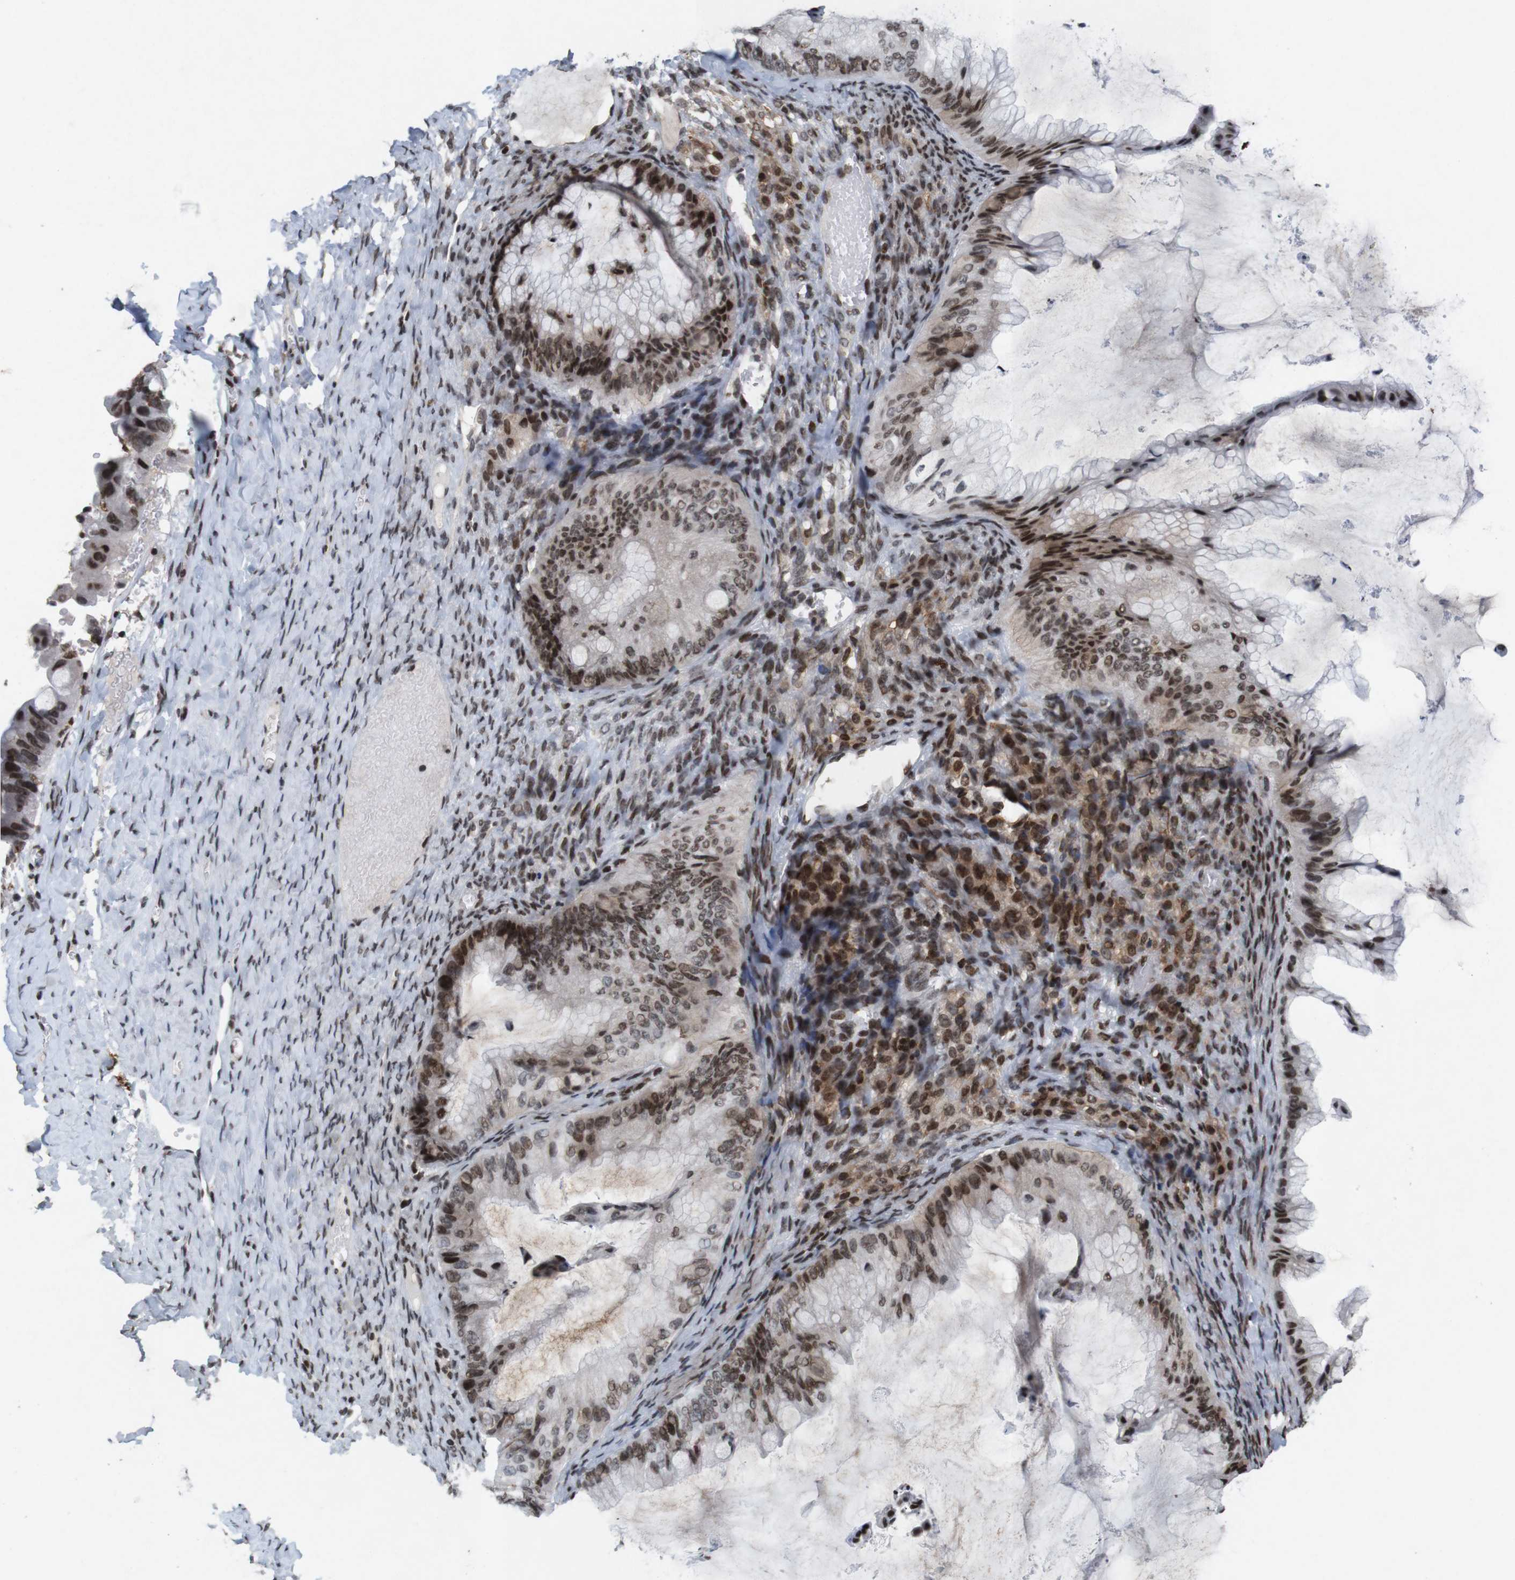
{"staining": {"intensity": "moderate", "quantity": ">75%", "location": "nuclear"}, "tissue": "ovarian cancer", "cell_type": "Tumor cells", "image_type": "cancer", "snomed": [{"axis": "morphology", "description": "Cystadenocarcinoma, mucinous, NOS"}, {"axis": "topography", "description": "Ovary"}], "caption": "Protein analysis of ovarian mucinous cystadenocarcinoma tissue demonstrates moderate nuclear positivity in about >75% of tumor cells.", "gene": "MAGEH1", "patient": {"sex": "female", "age": 61}}